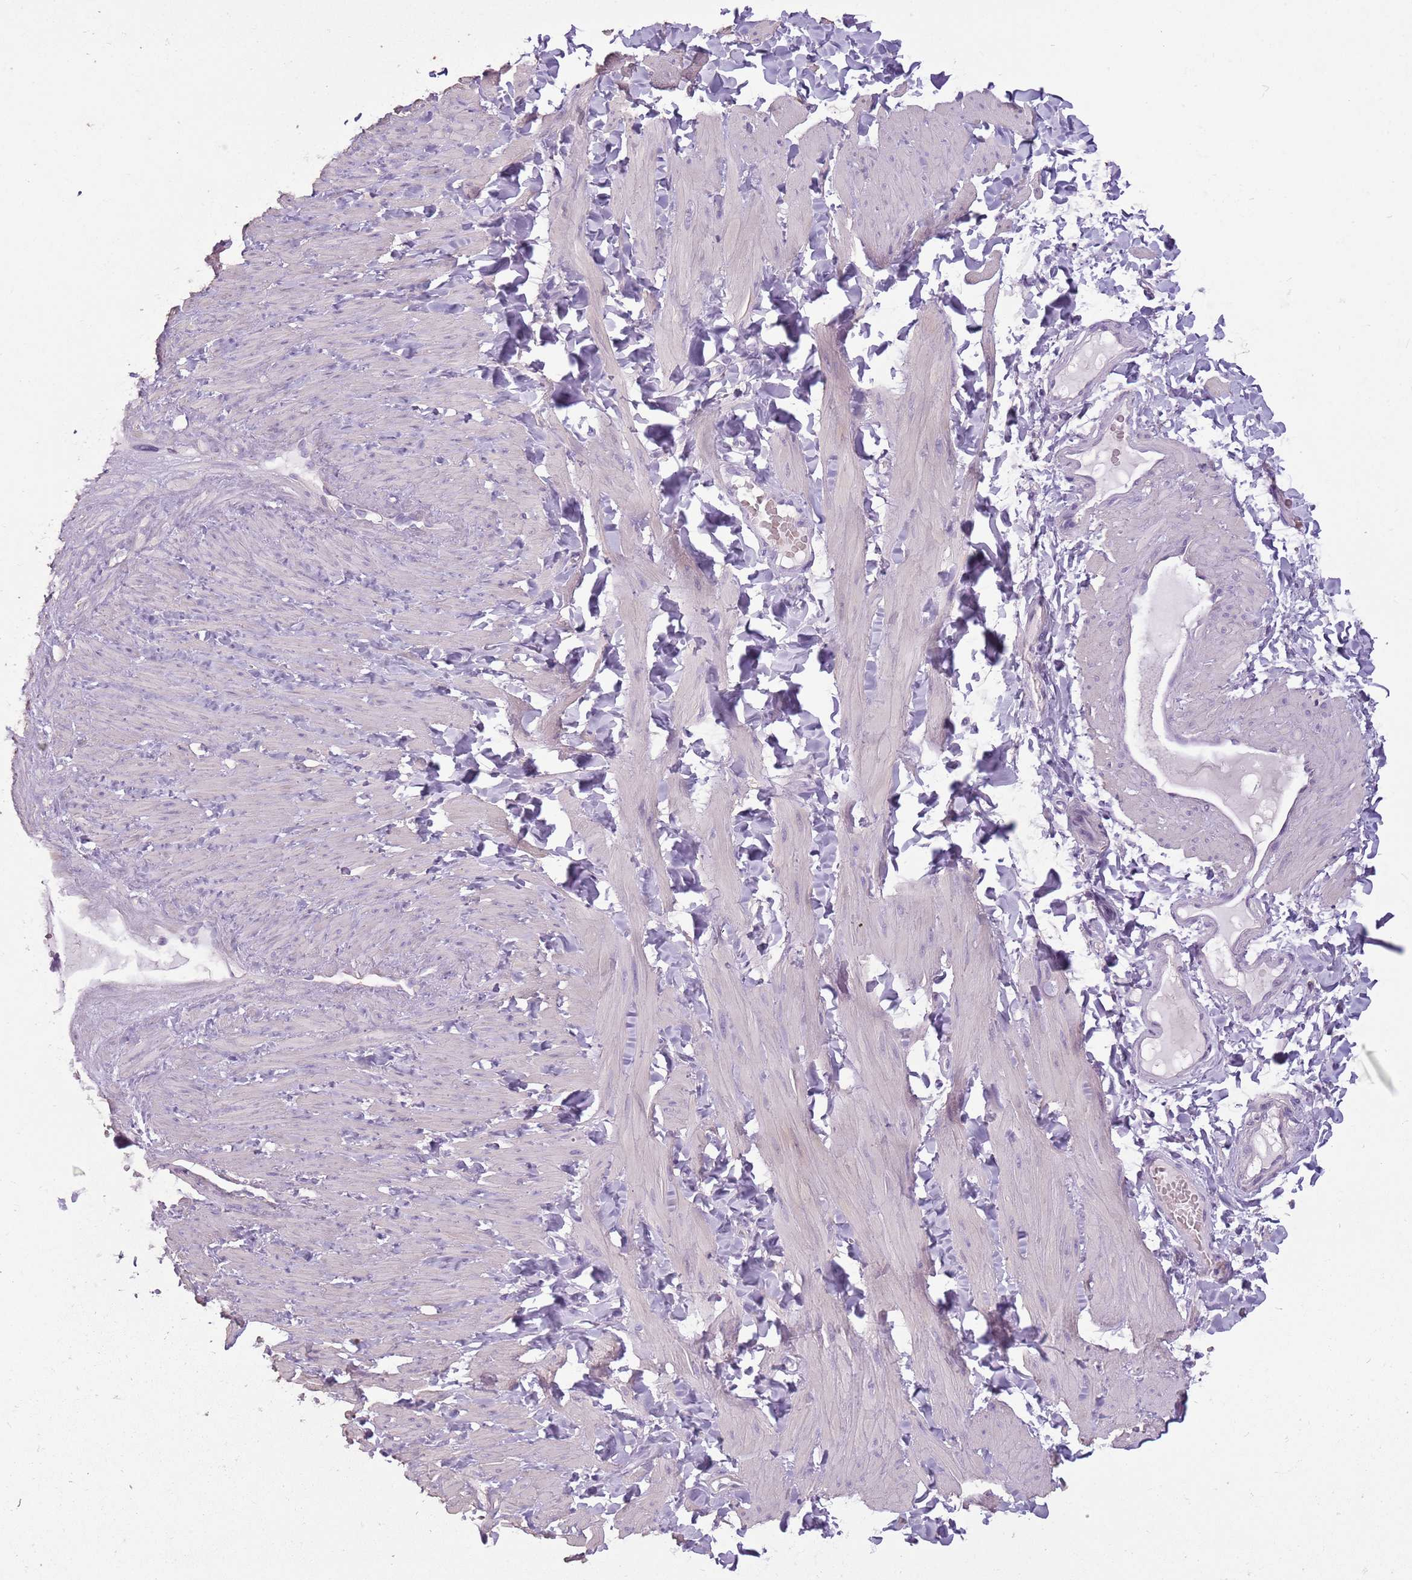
{"staining": {"intensity": "negative", "quantity": "none", "location": "none"}, "tissue": "adipose tissue", "cell_type": "Adipocytes", "image_type": "normal", "snomed": [{"axis": "morphology", "description": "Normal tissue, NOS"}, {"axis": "topography", "description": "Adipose tissue"}, {"axis": "topography", "description": "Vascular tissue"}, {"axis": "topography", "description": "Peripheral nerve tissue"}], "caption": "Immunohistochemical staining of benign adipose tissue displays no significant positivity in adipocytes. The staining was performed using DAB to visualize the protein expression in brown, while the nuclei were stained in blue with hematoxylin (Magnification: 20x).", "gene": "CELF6", "patient": {"sex": "male", "age": 25}}